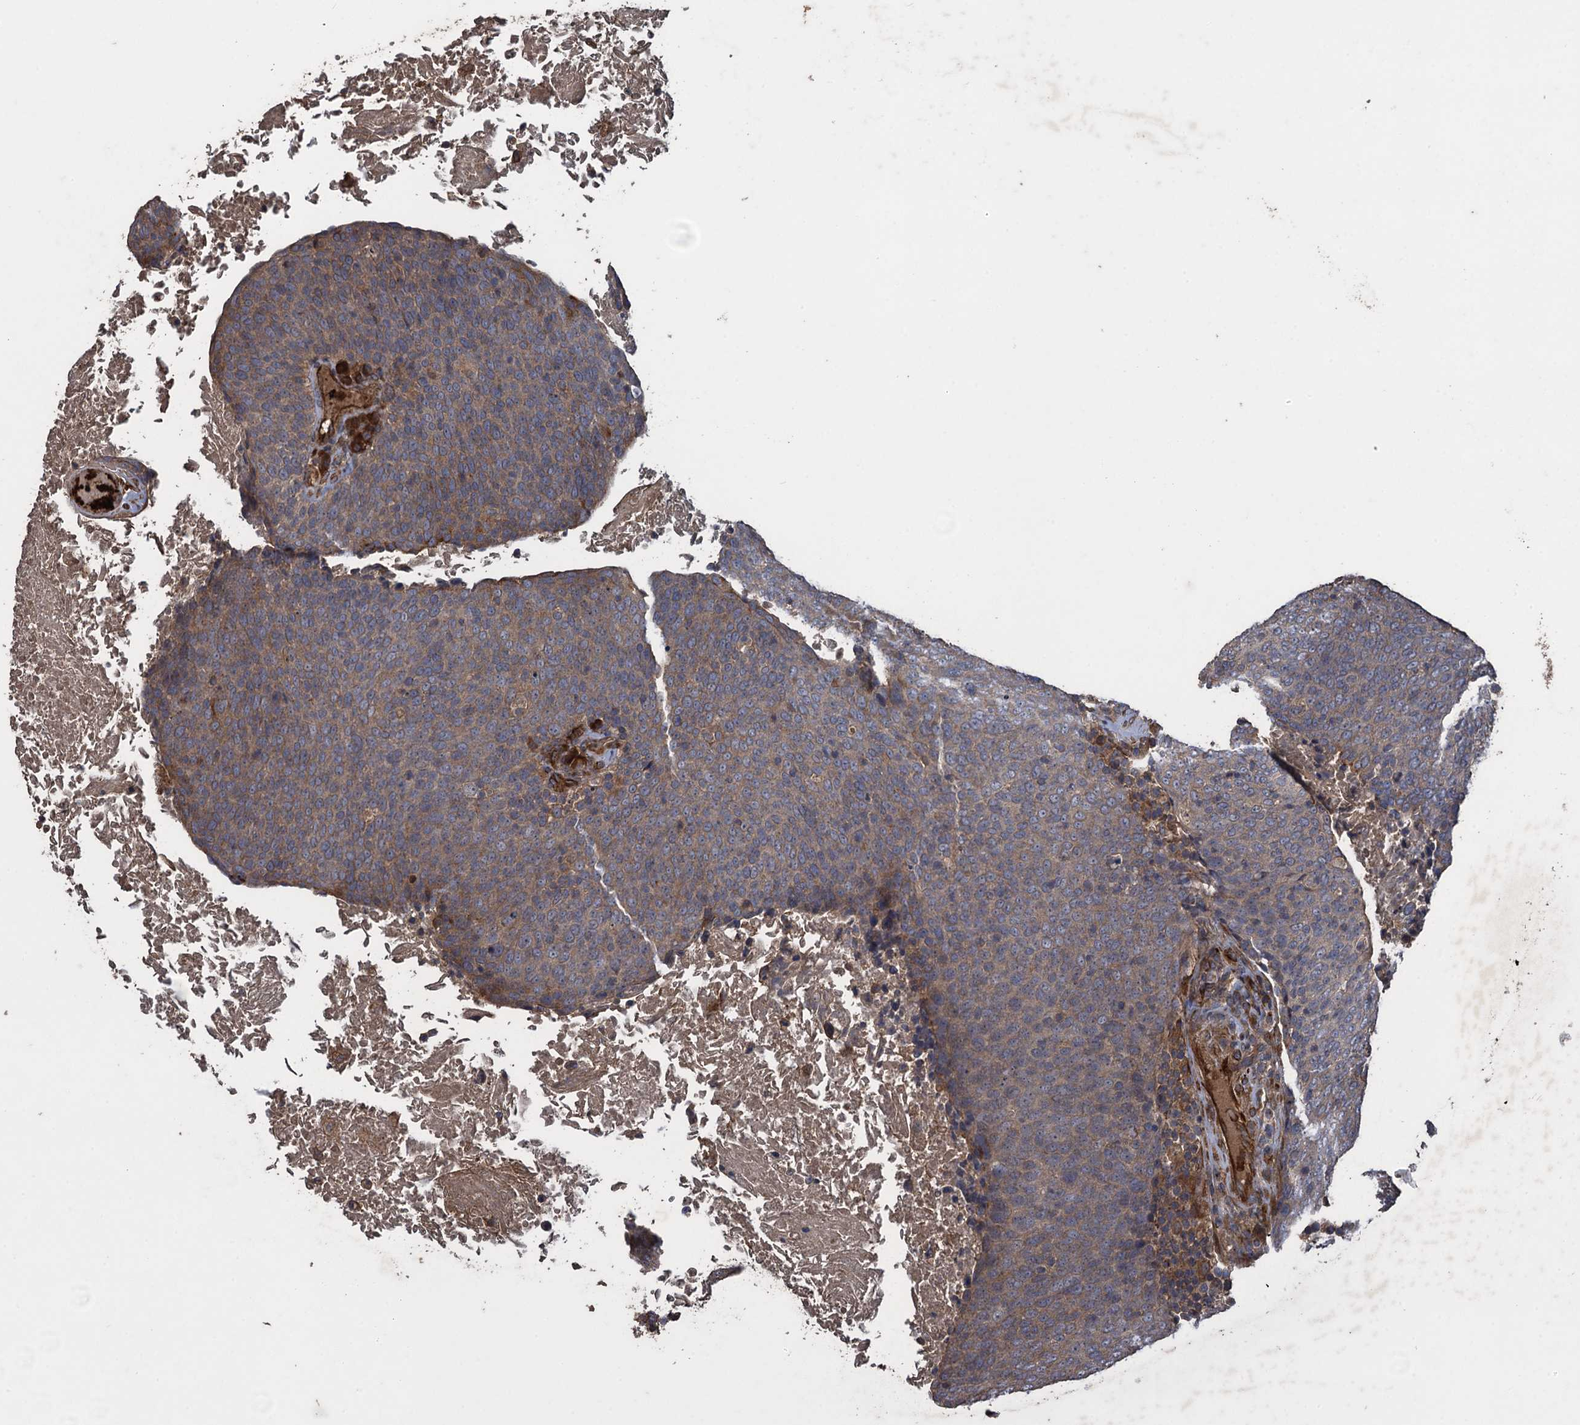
{"staining": {"intensity": "weak", "quantity": "25%-75%", "location": "cytoplasmic/membranous"}, "tissue": "head and neck cancer", "cell_type": "Tumor cells", "image_type": "cancer", "snomed": [{"axis": "morphology", "description": "Squamous cell carcinoma, NOS"}, {"axis": "morphology", "description": "Squamous cell carcinoma, metastatic, NOS"}, {"axis": "topography", "description": "Lymph node"}, {"axis": "topography", "description": "Head-Neck"}], "caption": "Head and neck cancer was stained to show a protein in brown. There is low levels of weak cytoplasmic/membranous positivity in approximately 25%-75% of tumor cells. (Stains: DAB (3,3'-diaminobenzidine) in brown, nuclei in blue, Microscopy: brightfield microscopy at high magnification).", "gene": "TXNDC11", "patient": {"sex": "male", "age": 62}}